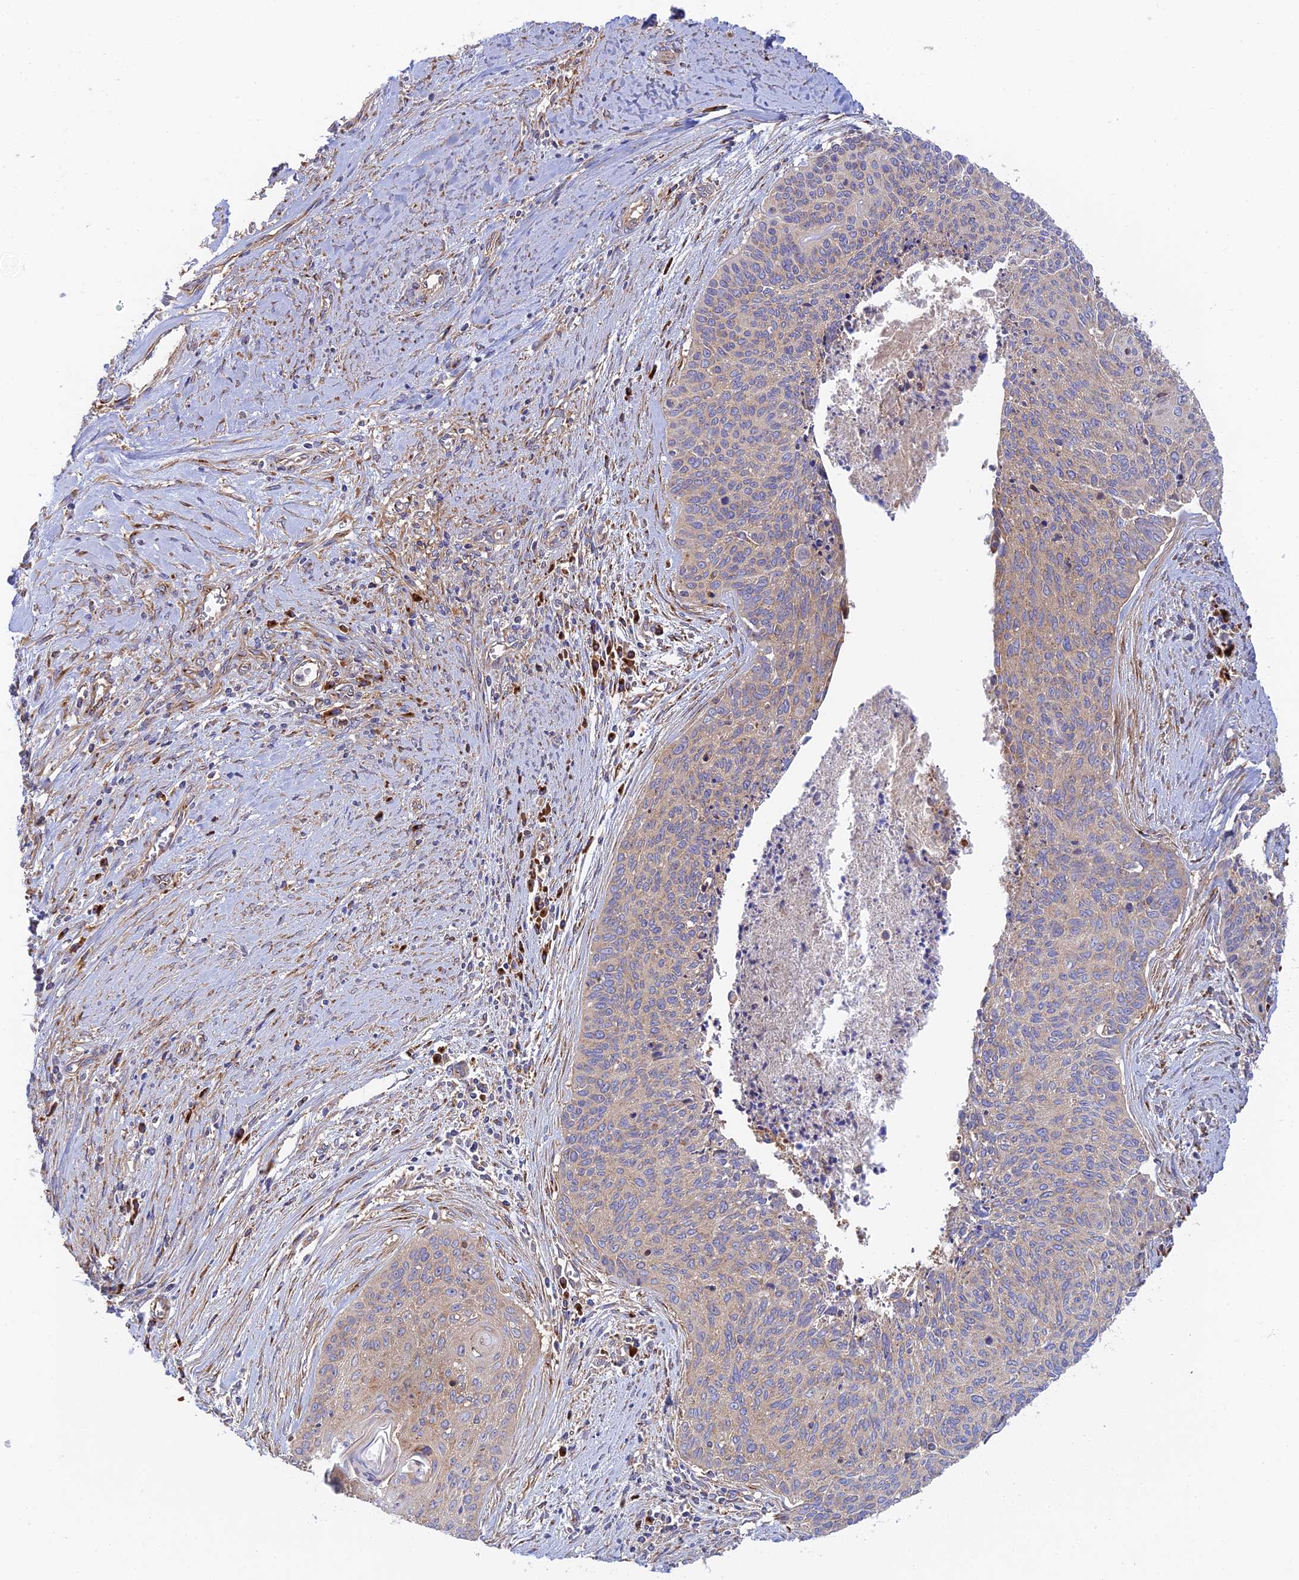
{"staining": {"intensity": "negative", "quantity": "none", "location": "none"}, "tissue": "cervical cancer", "cell_type": "Tumor cells", "image_type": "cancer", "snomed": [{"axis": "morphology", "description": "Squamous cell carcinoma, NOS"}, {"axis": "topography", "description": "Cervix"}], "caption": "The IHC photomicrograph has no significant positivity in tumor cells of cervical cancer (squamous cell carcinoma) tissue.", "gene": "GOLGA3", "patient": {"sex": "female", "age": 55}}